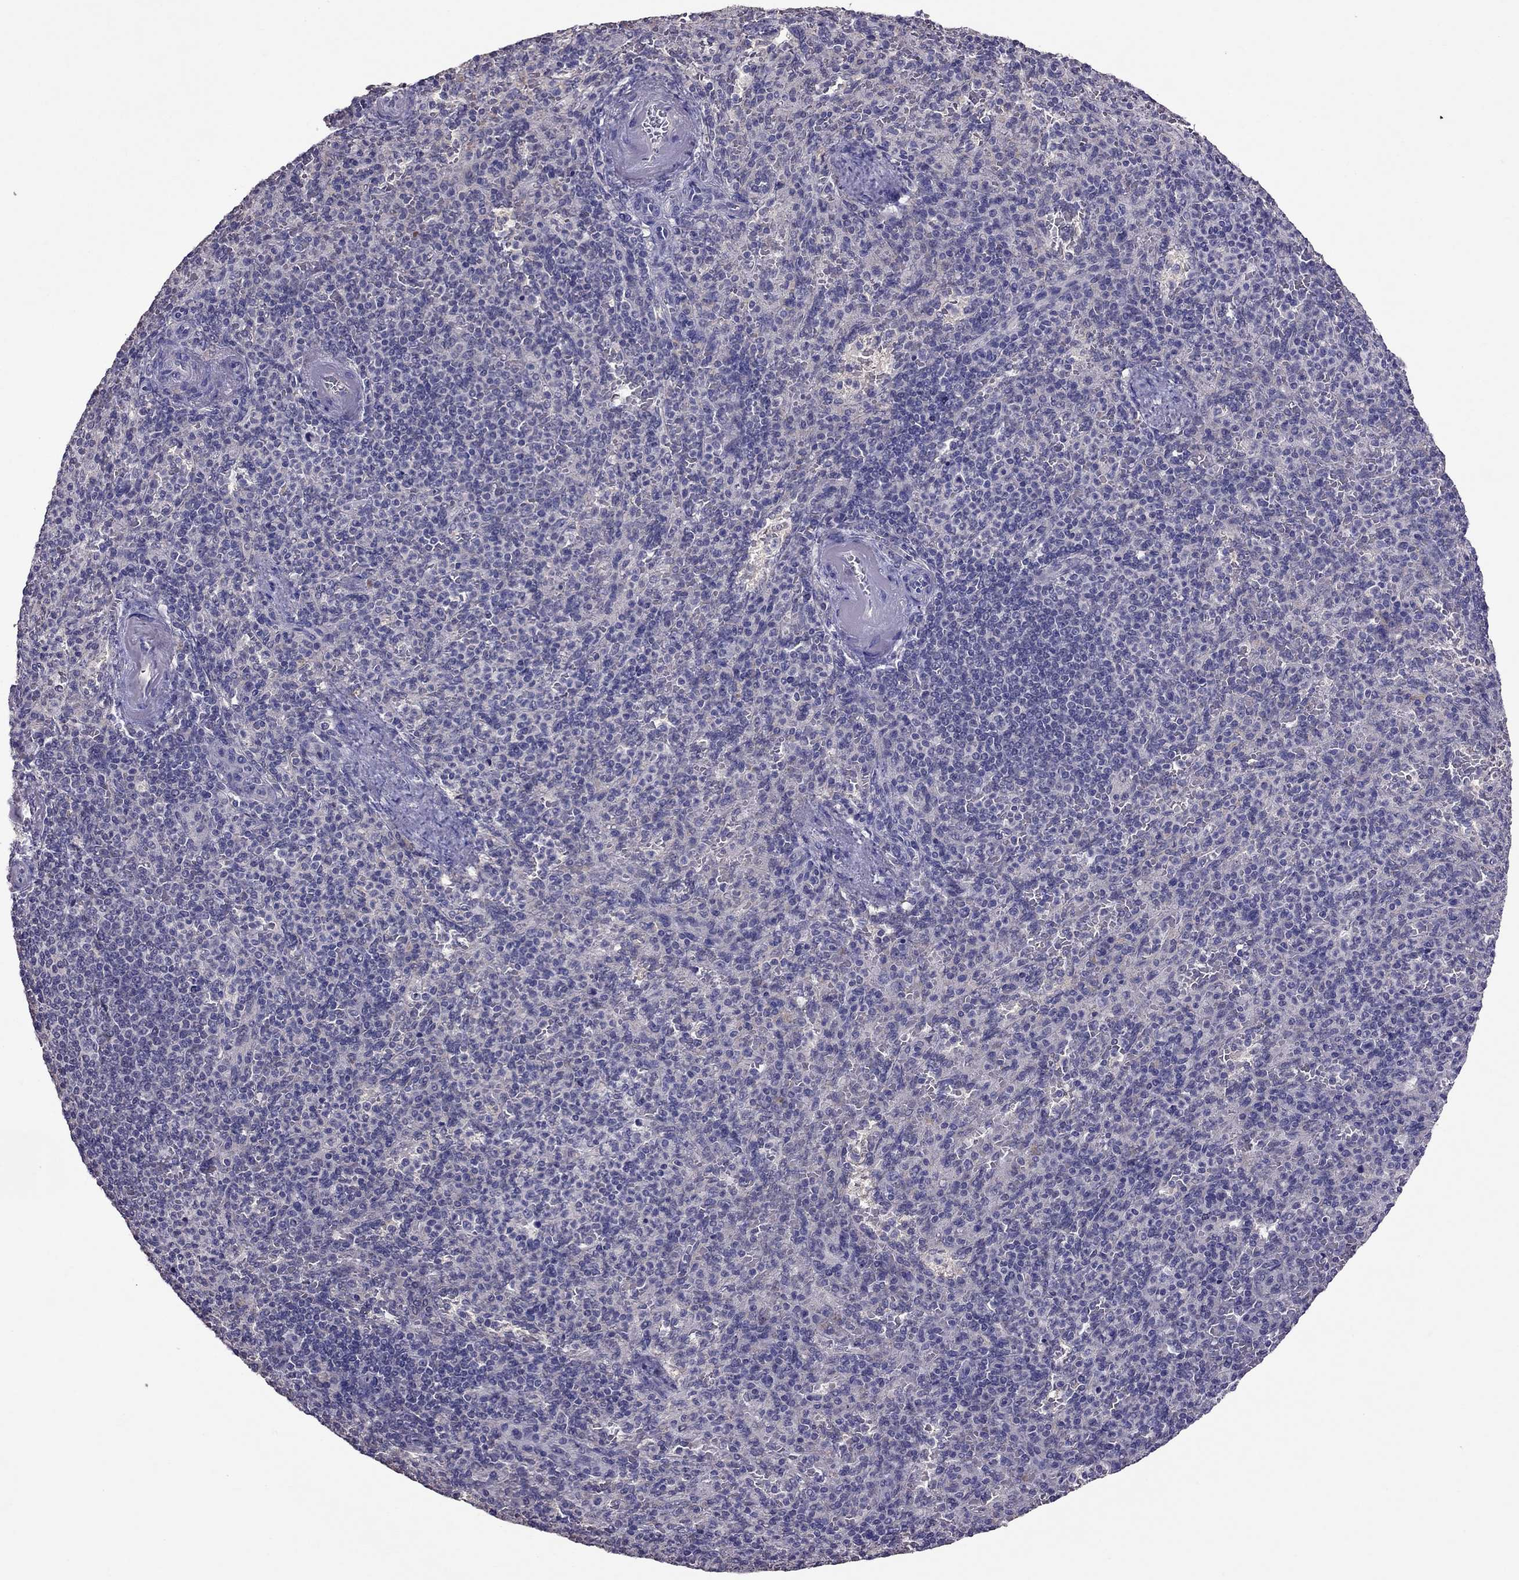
{"staining": {"intensity": "negative", "quantity": "none", "location": "none"}, "tissue": "spleen", "cell_type": "Cells in red pulp", "image_type": "normal", "snomed": [{"axis": "morphology", "description": "Normal tissue, NOS"}, {"axis": "topography", "description": "Spleen"}], "caption": "DAB immunohistochemical staining of normal human spleen exhibits no significant positivity in cells in red pulp. The staining is performed using DAB (3,3'-diaminobenzidine) brown chromogen with nuclei counter-stained in using hematoxylin.", "gene": "LRRC46", "patient": {"sex": "female", "age": 74}}